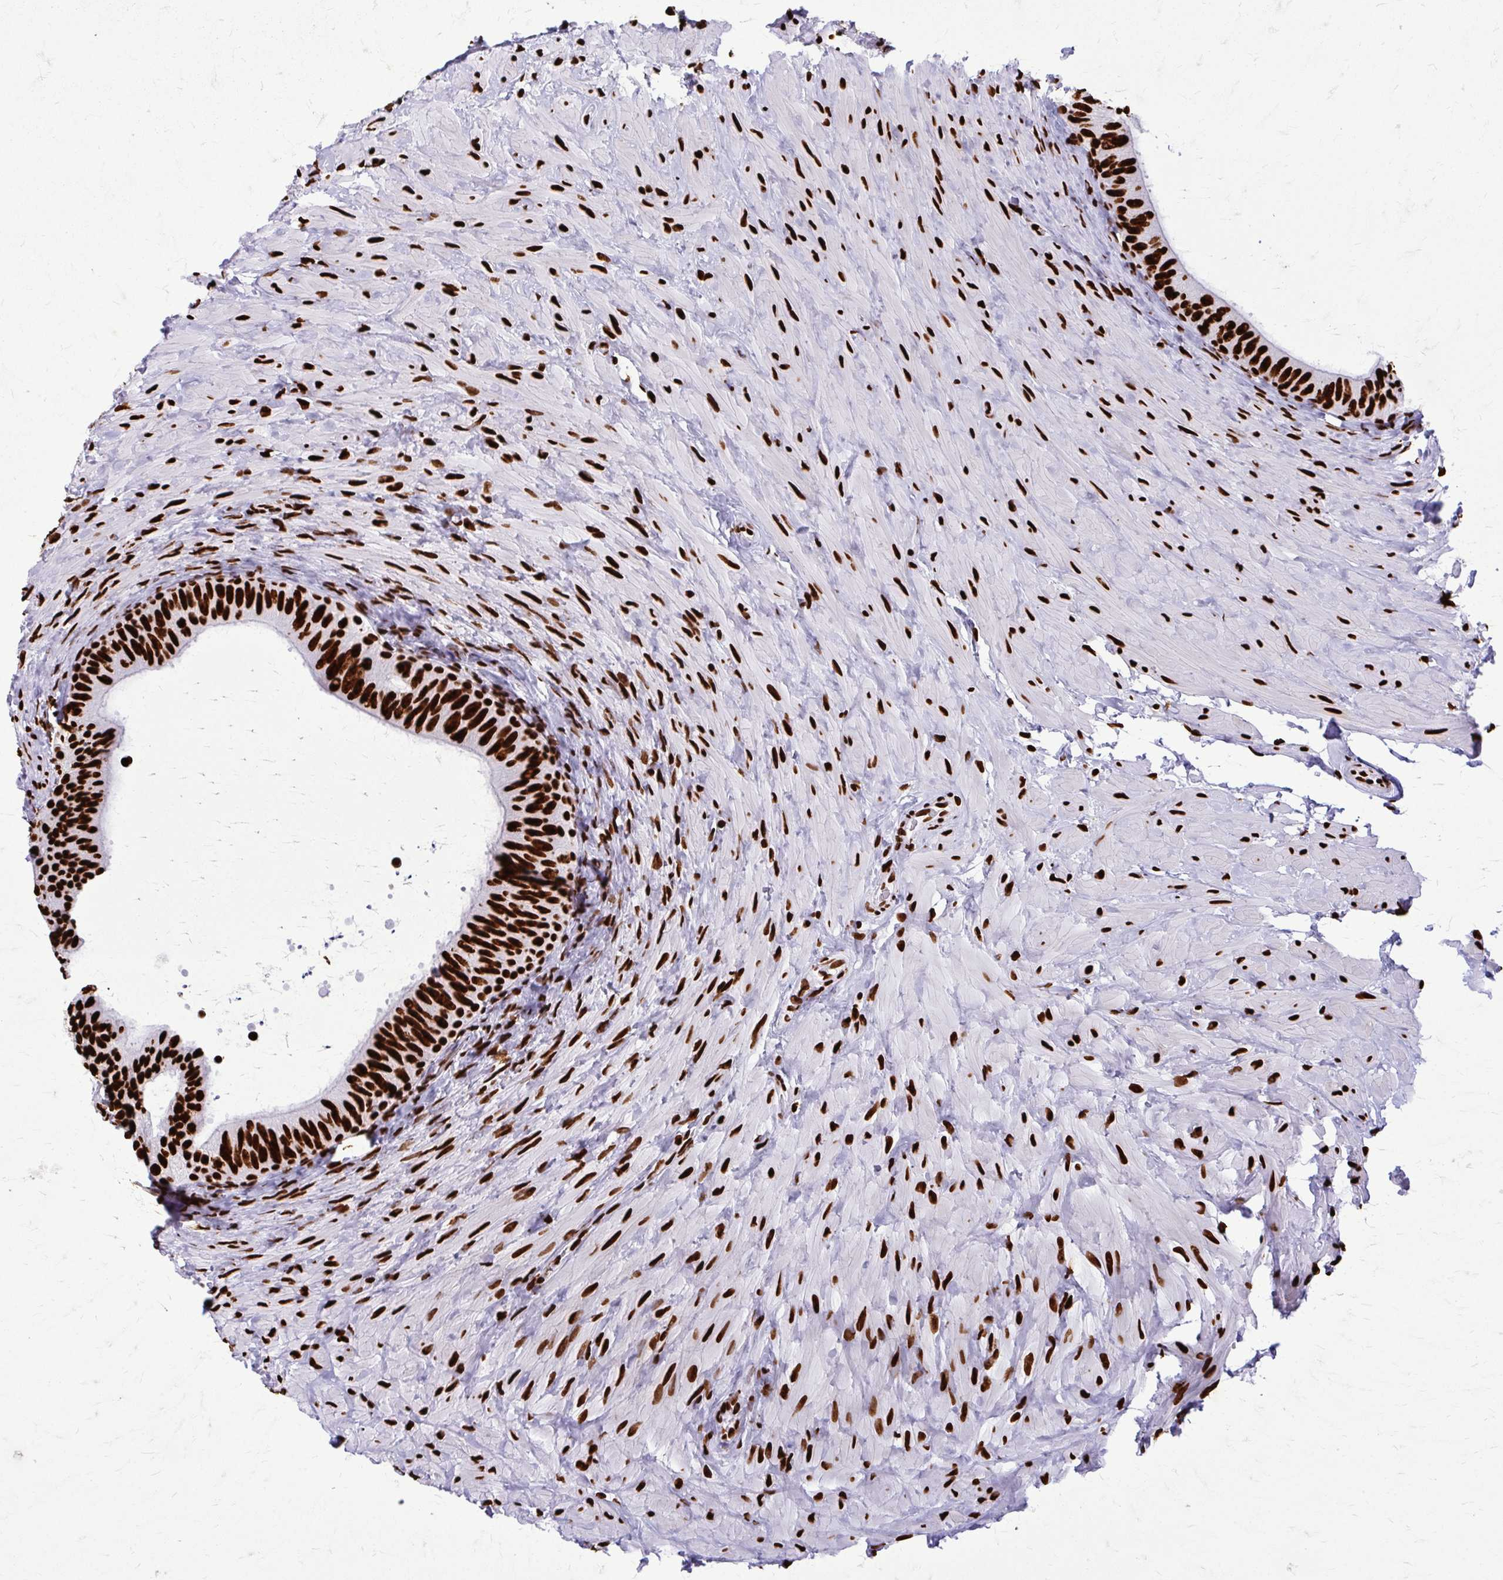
{"staining": {"intensity": "strong", "quantity": ">75%", "location": "nuclear"}, "tissue": "epididymis", "cell_type": "Glandular cells", "image_type": "normal", "snomed": [{"axis": "morphology", "description": "Normal tissue, NOS"}, {"axis": "topography", "description": "Epididymis, spermatic cord, NOS"}, {"axis": "topography", "description": "Epididymis"}], "caption": "Protein expression analysis of benign human epididymis reveals strong nuclear staining in about >75% of glandular cells. The staining was performed using DAB (3,3'-diaminobenzidine), with brown indicating positive protein expression. Nuclei are stained blue with hematoxylin.", "gene": "SFPQ", "patient": {"sex": "male", "age": 31}}